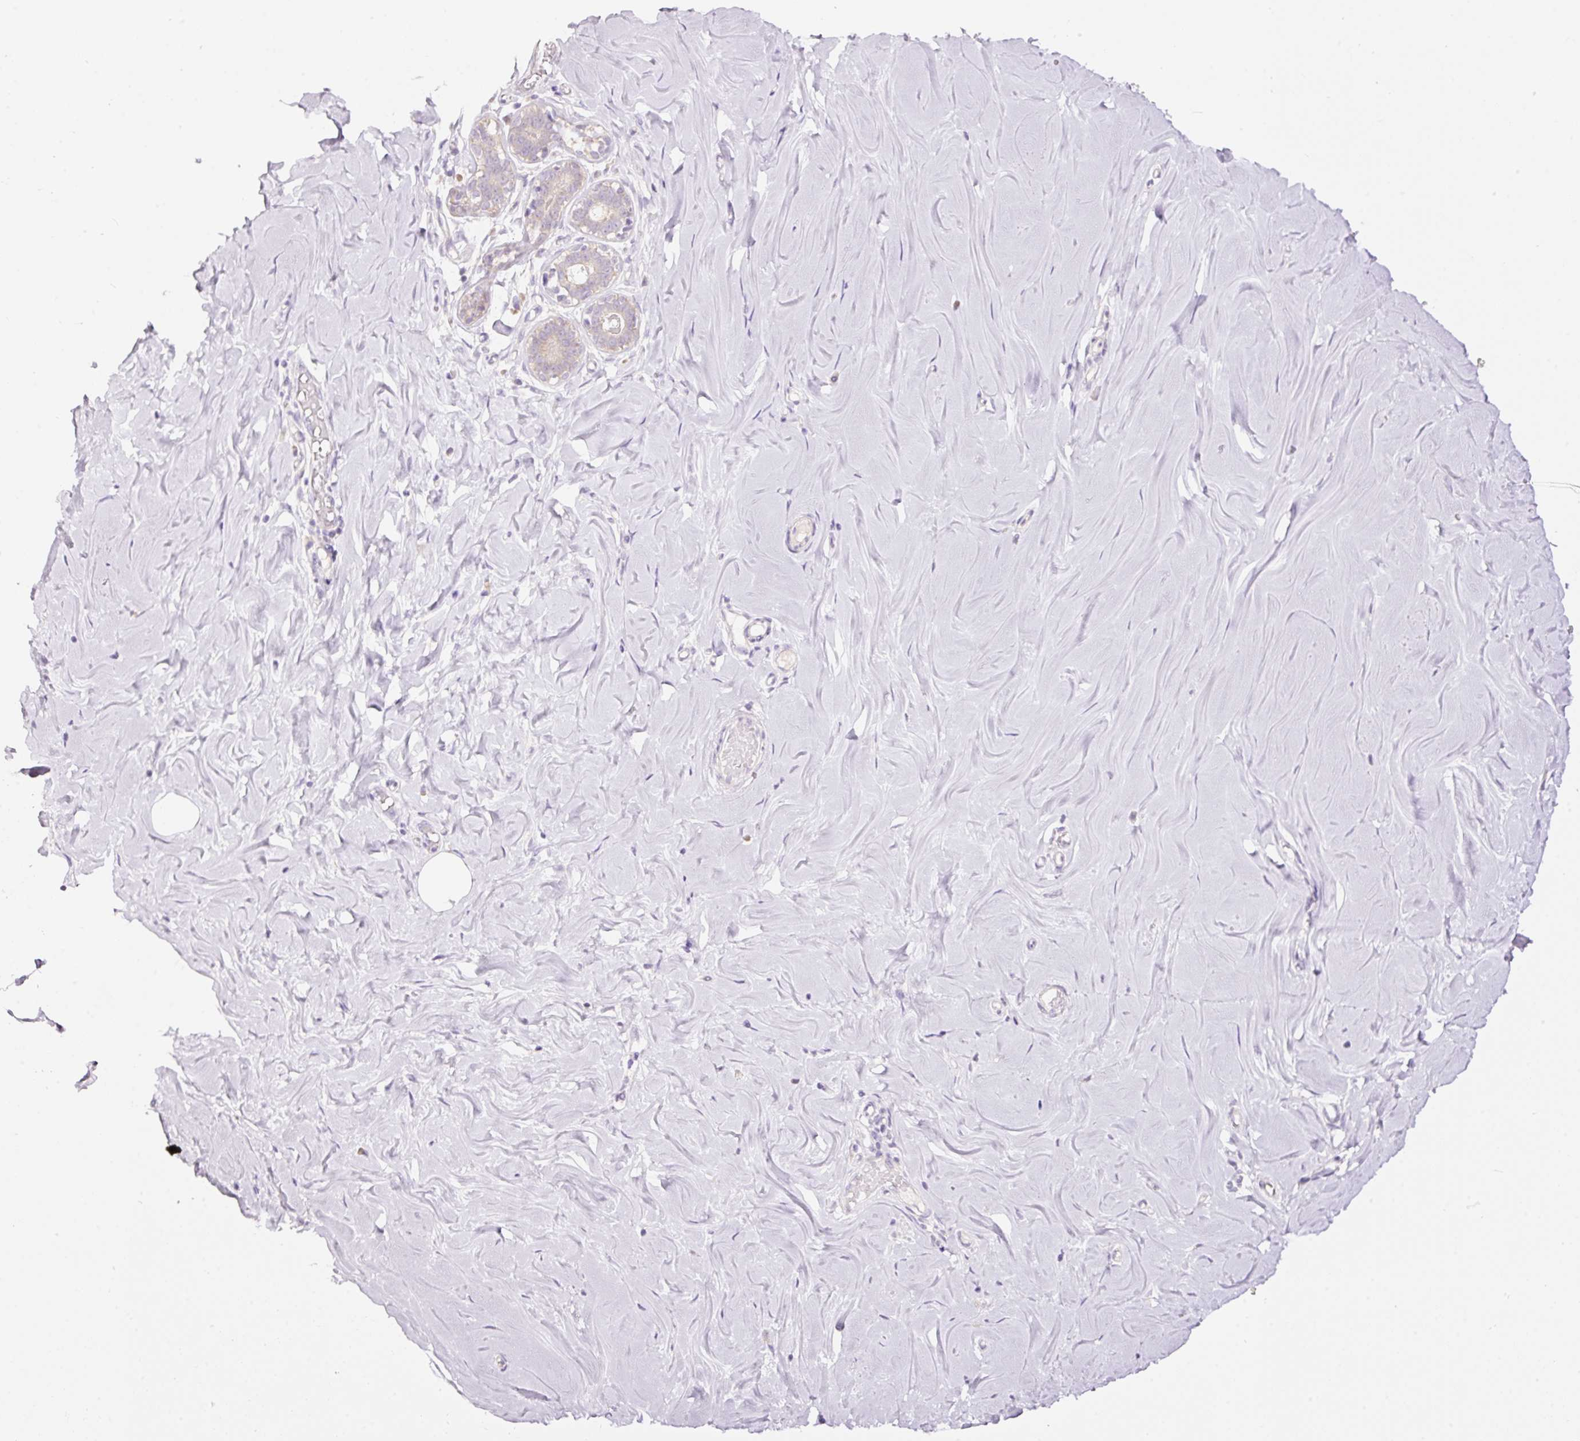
{"staining": {"intensity": "negative", "quantity": "none", "location": "none"}, "tissue": "breast", "cell_type": "Adipocytes", "image_type": "normal", "snomed": [{"axis": "morphology", "description": "Normal tissue, NOS"}, {"axis": "topography", "description": "Breast"}], "caption": "Immunohistochemical staining of benign human breast exhibits no significant positivity in adipocytes. (DAB (3,3'-diaminobenzidine) immunohistochemistry, high magnification).", "gene": "RSPO2", "patient": {"sex": "female", "age": 27}}